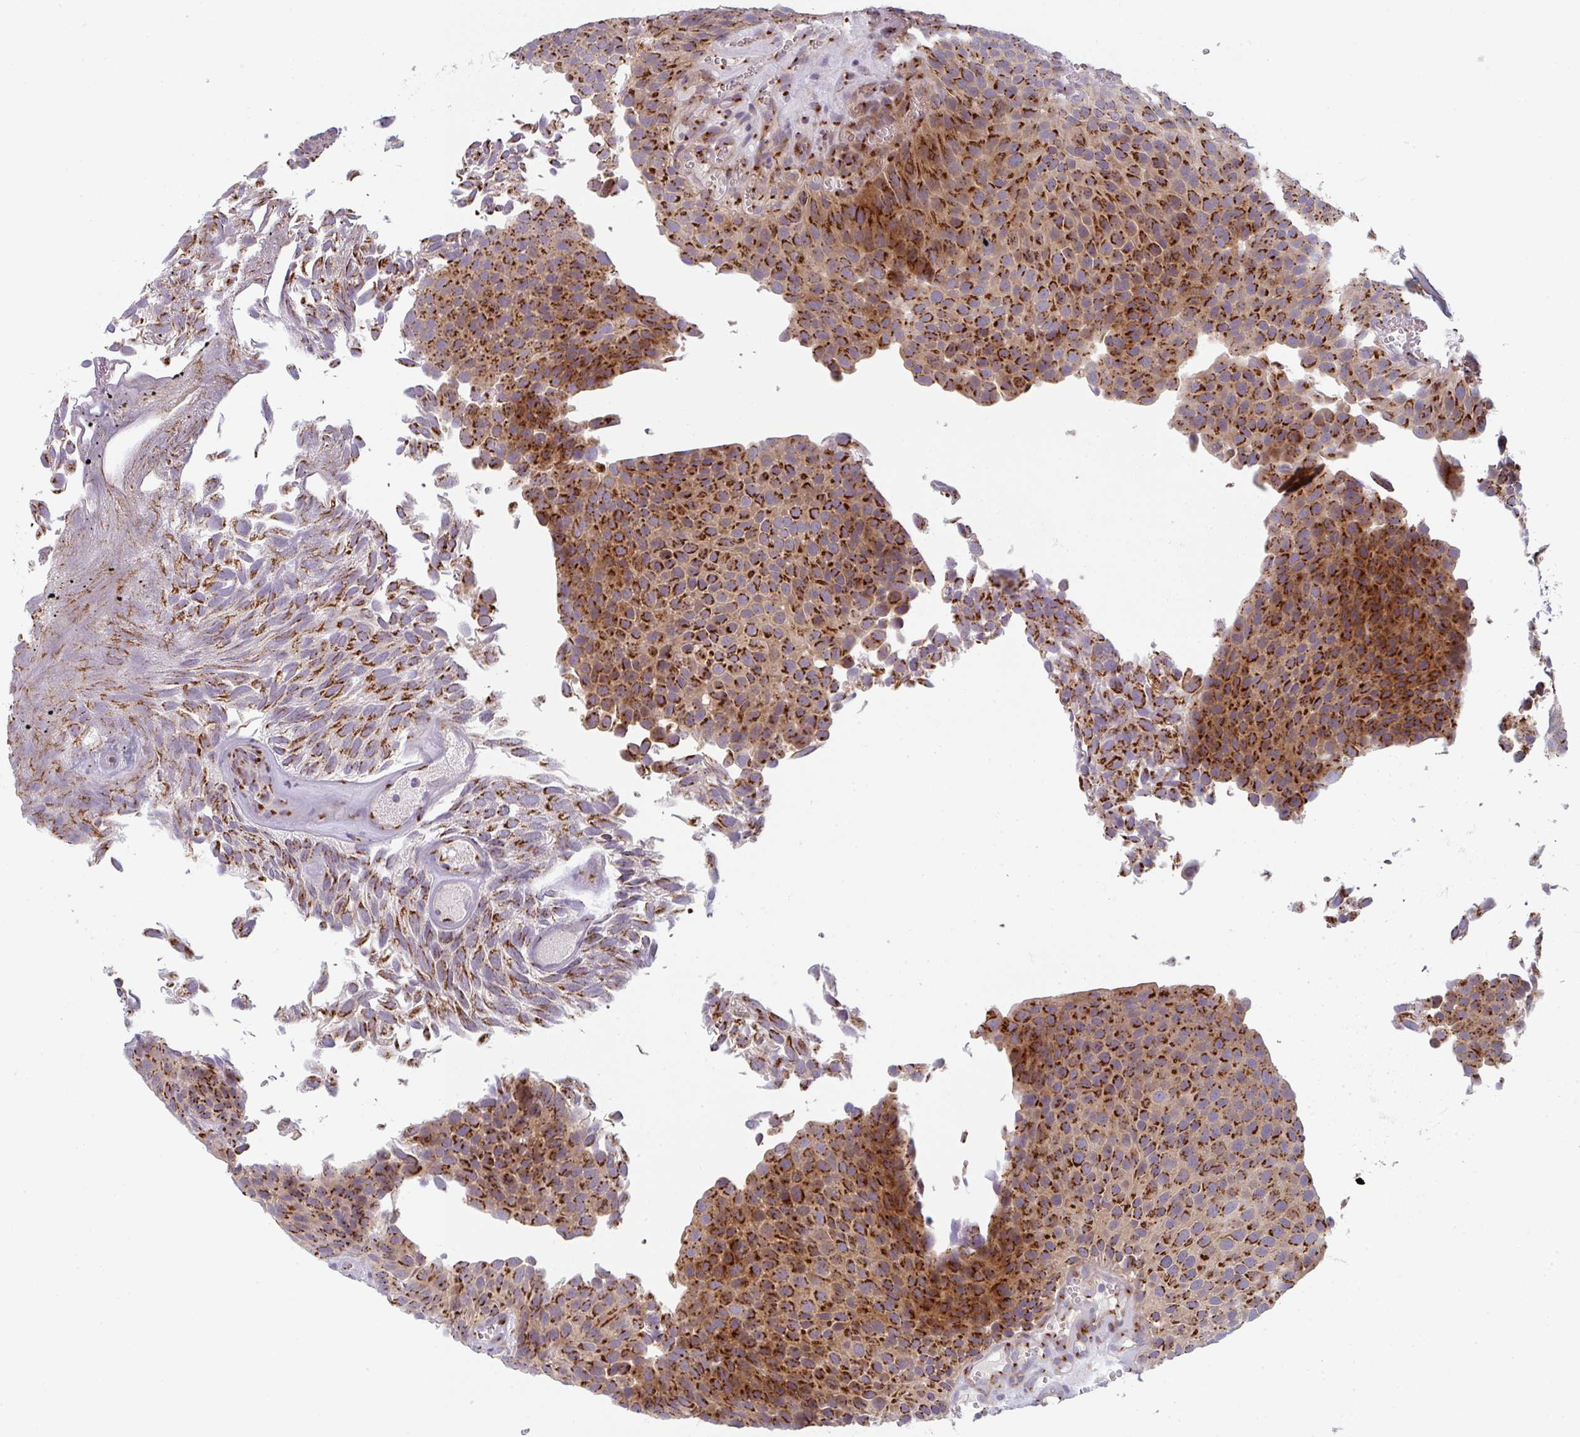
{"staining": {"intensity": "strong", "quantity": ">75%", "location": "cytoplasmic/membranous"}, "tissue": "urothelial cancer", "cell_type": "Tumor cells", "image_type": "cancer", "snomed": [{"axis": "morphology", "description": "Urothelial carcinoma, Low grade"}, {"axis": "topography", "description": "Urinary bladder"}], "caption": "Immunohistochemistry of urothelial cancer exhibits high levels of strong cytoplasmic/membranous expression in about >75% of tumor cells.", "gene": "GVQW3", "patient": {"sex": "male", "age": 89}}